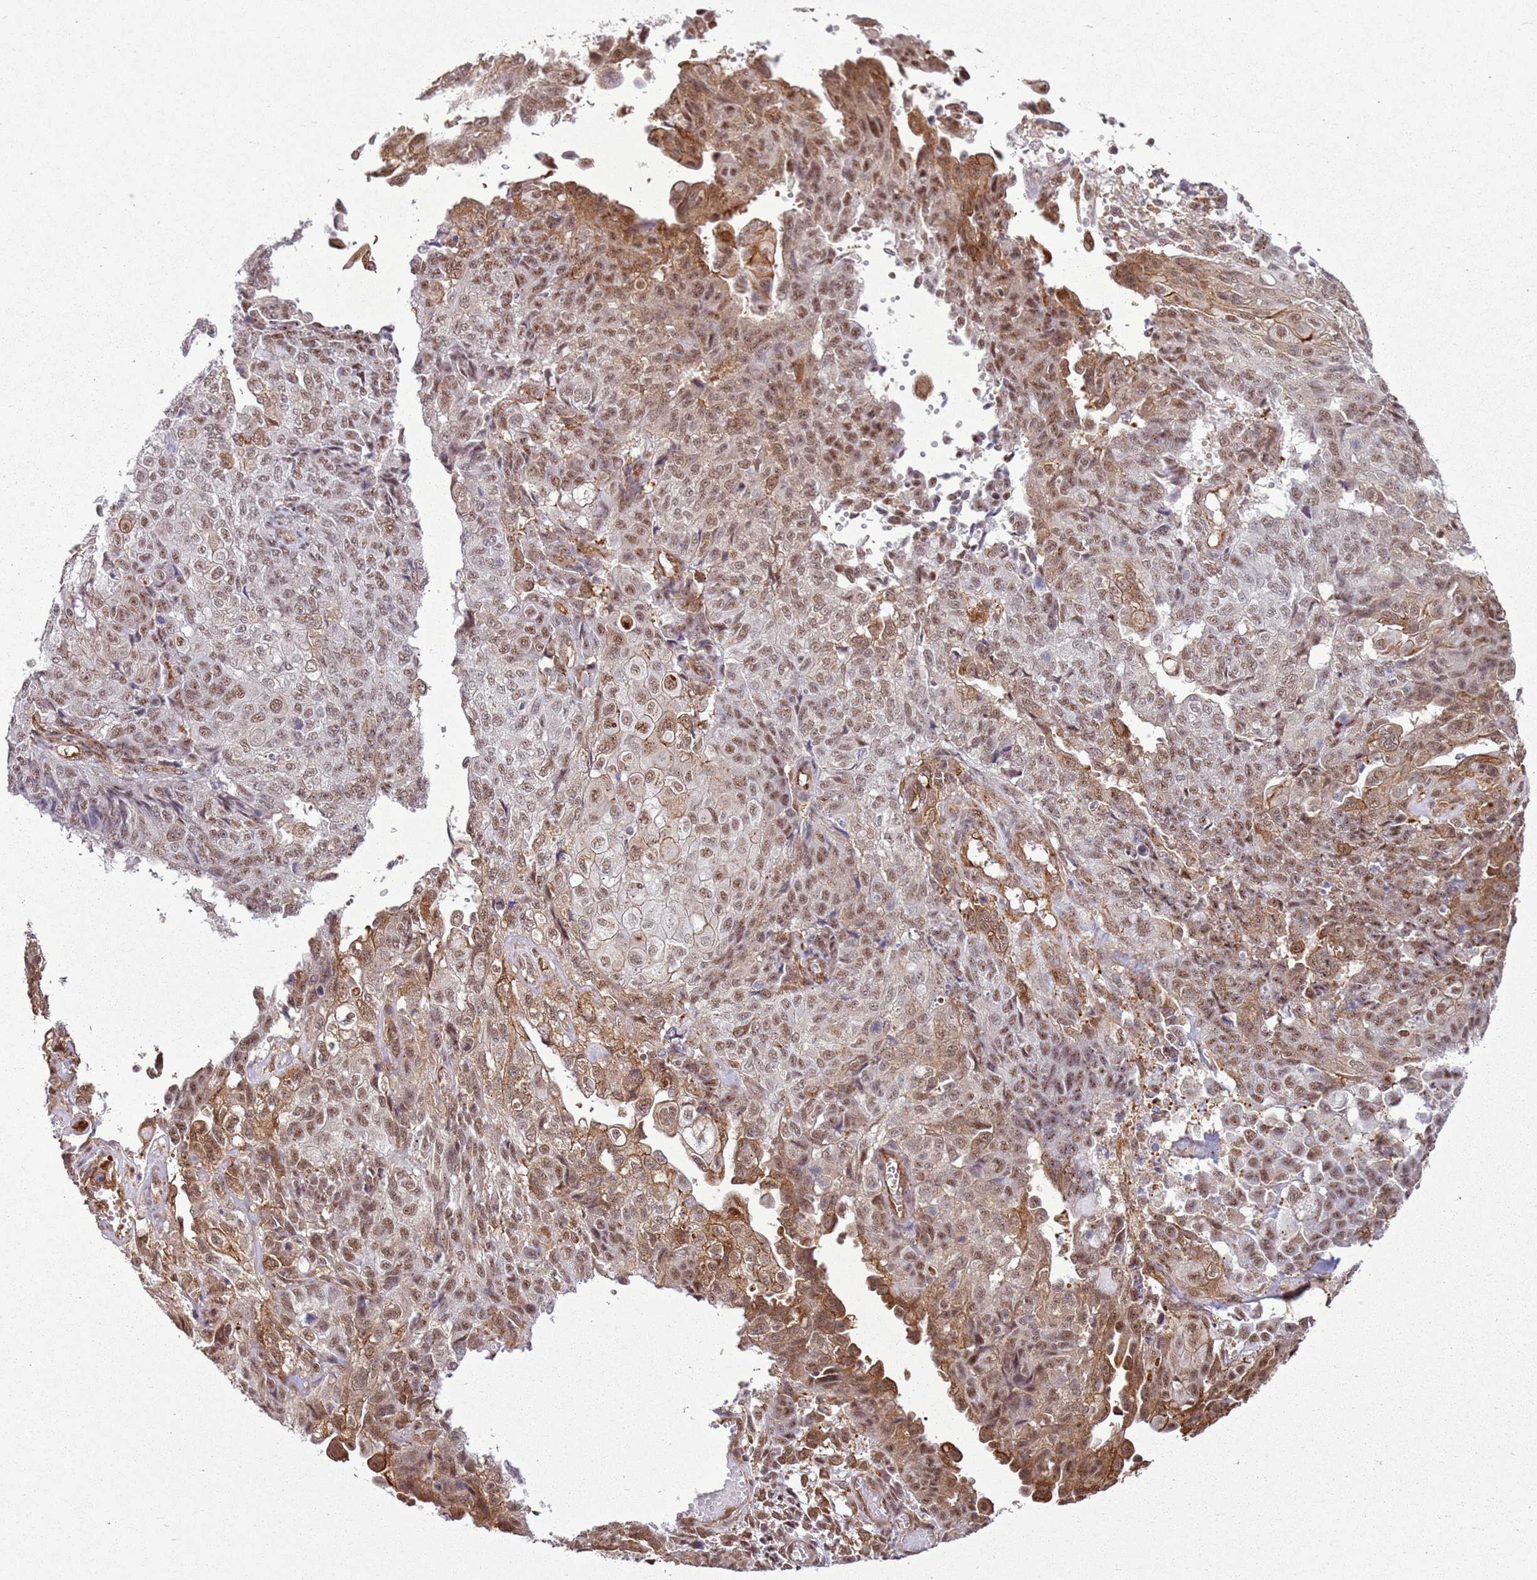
{"staining": {"intensity": "weak", "quantity": ">75%", "location": "cytoplasmic/membranous,nuclear"}, "tissue": "endometrial cancer", "cell_type": "Tumor cells", "image_type": "cancer", "snomed": [{"axis": "morphology", "description": "Adenocarcinoma, NOS"}, {"axis": "topography", "description": "Endometrium"}], "caption": "This is a histology image of immunohistochemistry (IHC) staining of endometrial cancer, which shows weak positivity in the cytoplasmic/membranous and nuclear of tumor cells.", "gene": "GABRE", "patient": {"sex": "female", "age": 32}}